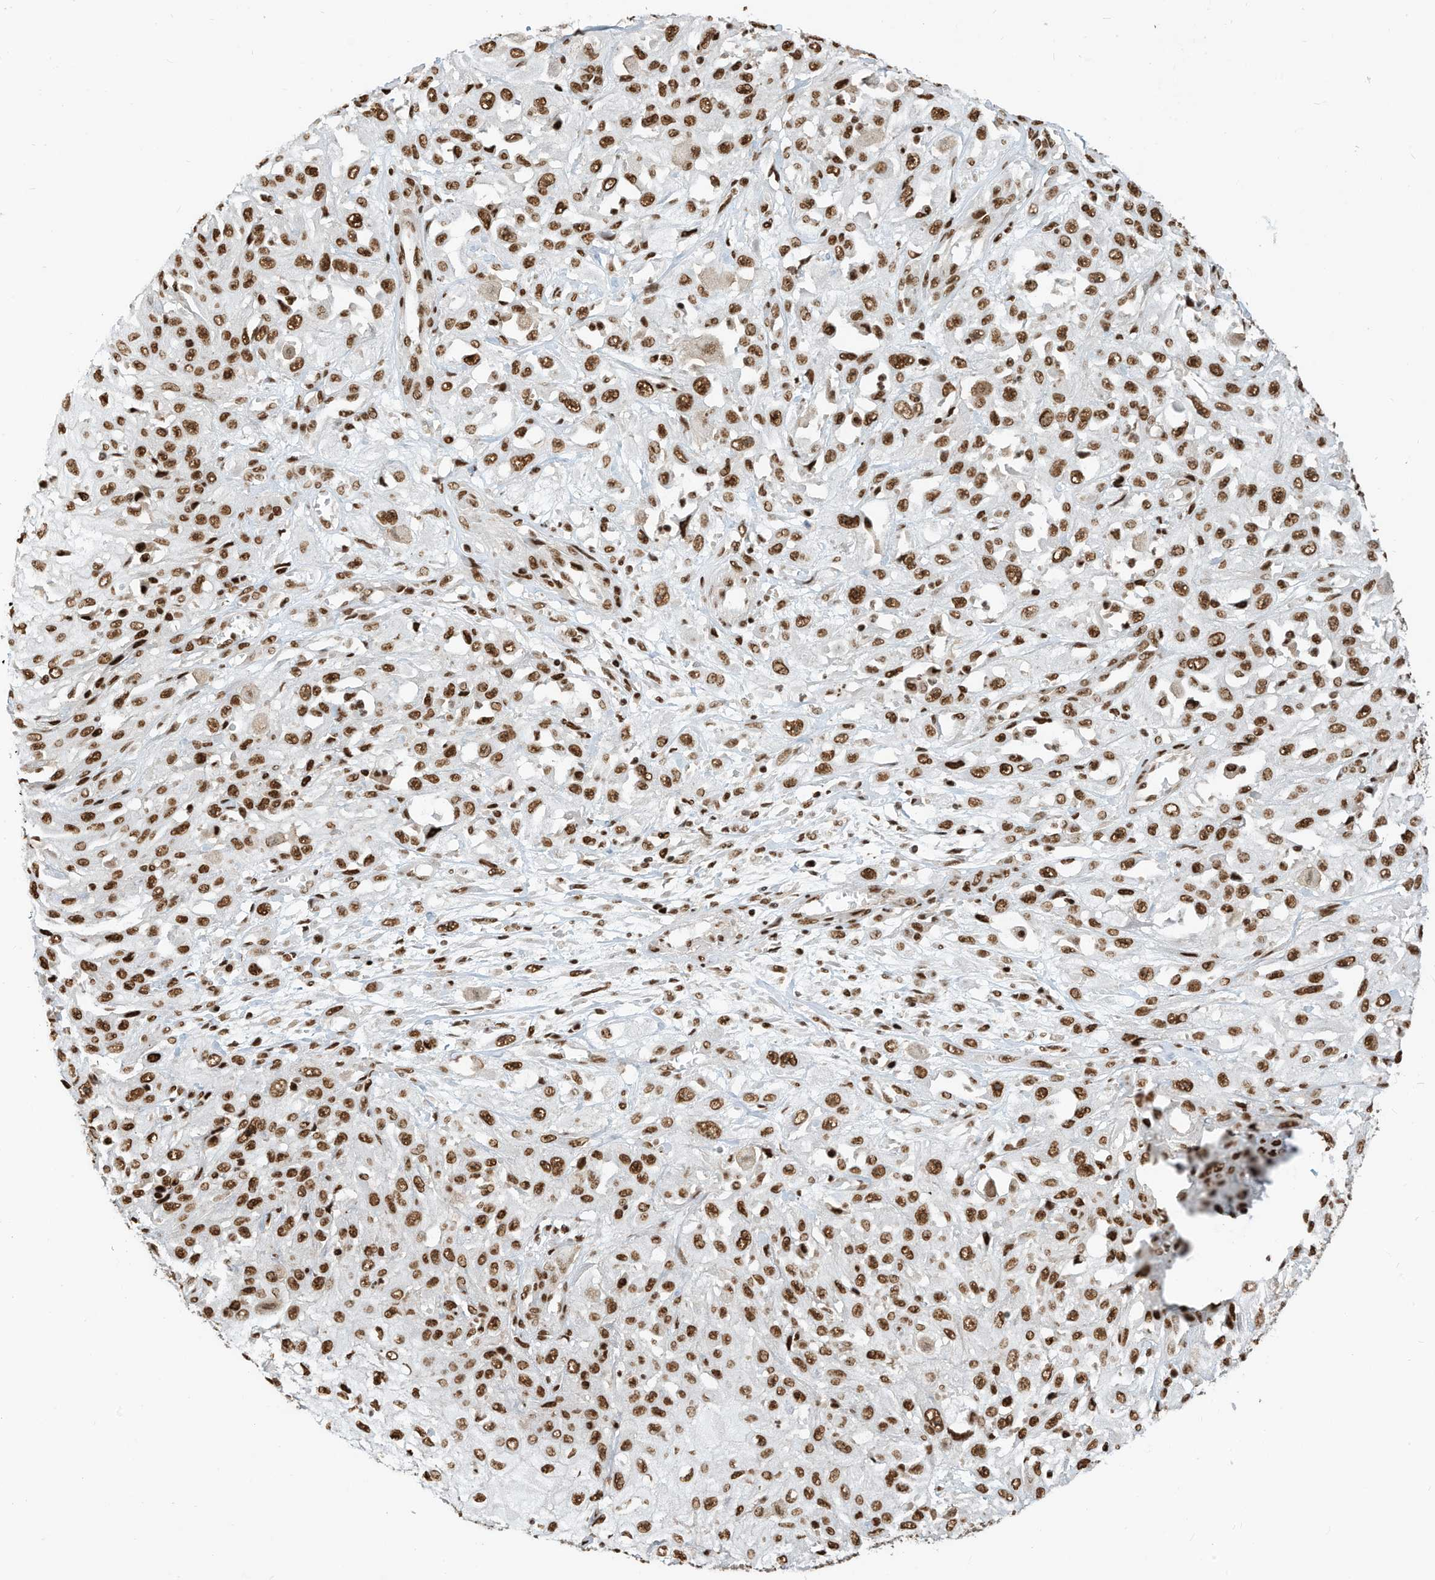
{"staining": {"intensity": "strong", "quantity": ">75%", "location": "nuclear"}, "tissue": "skin cancer", "cell_type": "Tumor cells", "image_type": "cancer", "snomed": [{"axis": "morphology", "description": "Squamous cell carcinoma, NOS"}, {"axis": "morphology", "description": "Squamous cell carcinoma, metastatic, NOS"}, {"axis": "topography", "description": "Skin"}, {"axis": "topography", "description": "Lymph node"}], "caption": "About >75% of tumor cells in human skin cancer (squamous cell carcinoma) exhibit strong nuclear protein expression as visualized by brown immunohistochemical staining.", "gene": "SAMD15", "patient": {"sex": "male", "age": 75}}